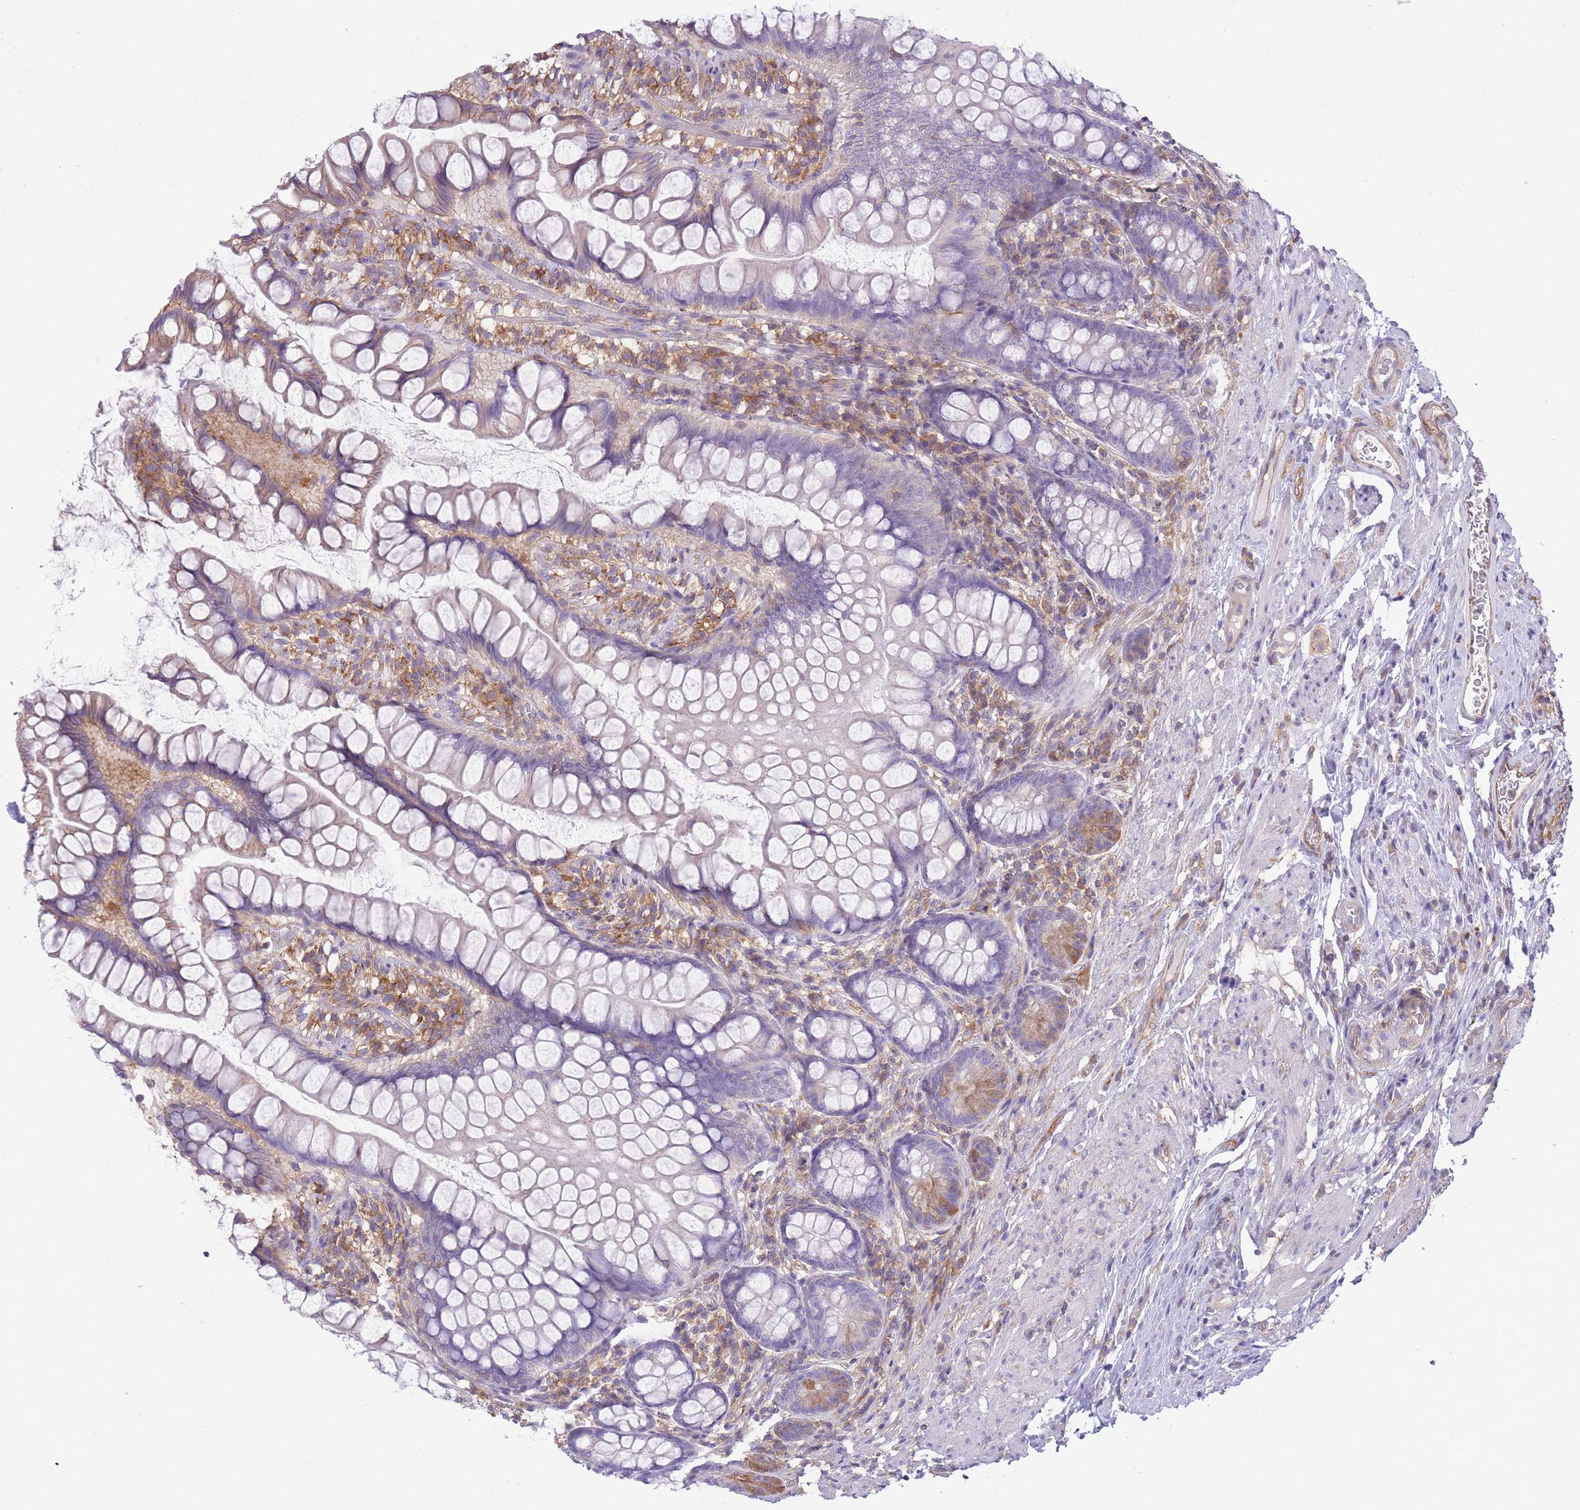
{"staining": {"intensity": "moderate", "quantity": "<25%", "location": "cytoplasmic/membranous"}, "tissue": "small intestine", "cell_type": "Glandular cells", "image_type": "normal", "snomed": [{"axis": "morphology", "description": "Normal tissue, NOS"}, {"axis": "topography", "description": "Small intestine"}], "caption": "An IHC micrograph of normal tissue is shown. Protein staining in brown shows moderate cytoplasmic/membranous positivity in small intestine within glandular cells.", "gene": "PRKAR1A", "patient": {"sex": "male", "age": 70}}